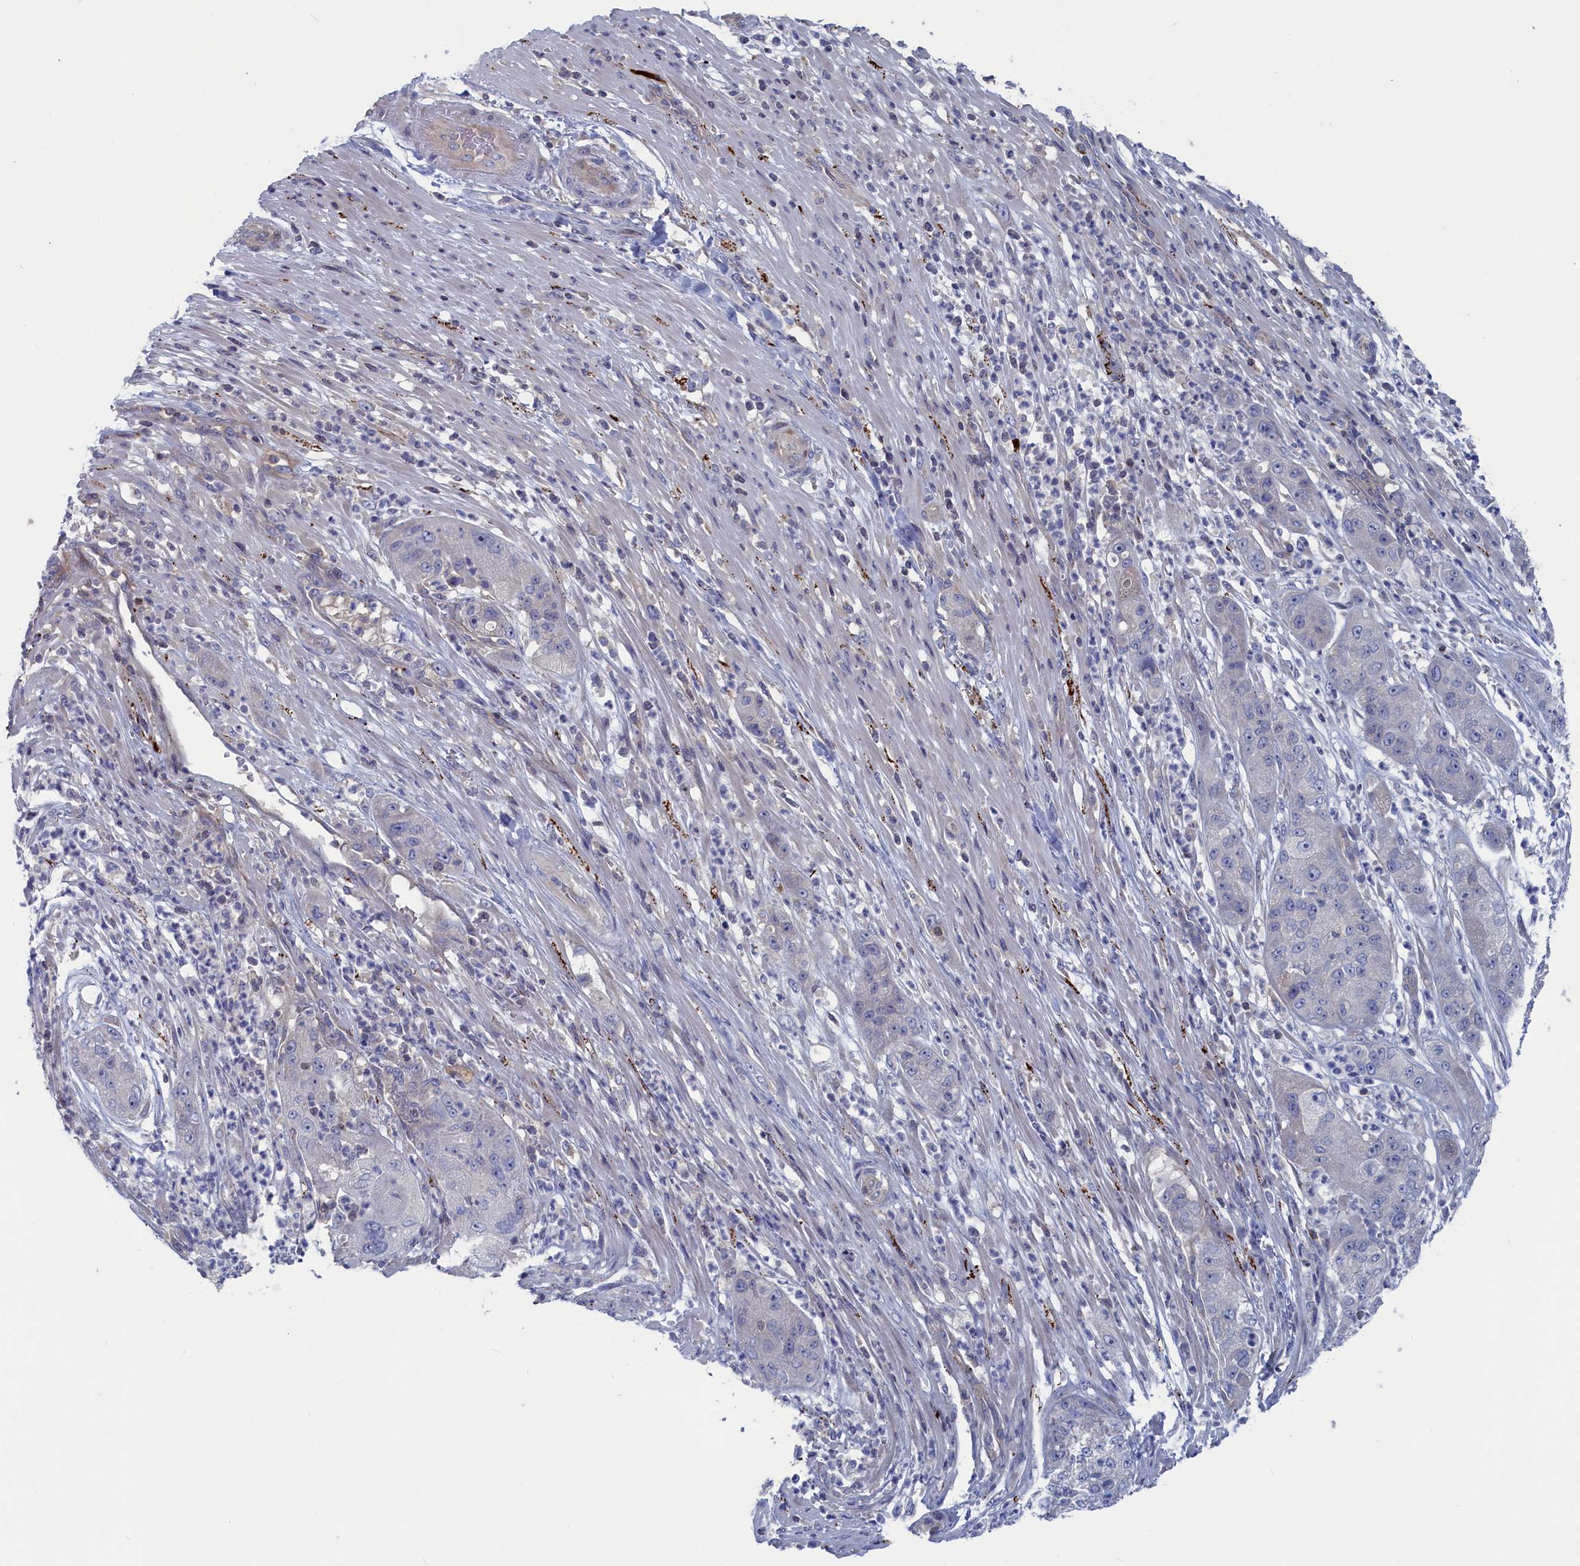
{"staining": {"intensity": "negative", "quantity": "none", "location": "none"}, "tissue": "pancreatic cancer", "cell_type": "Tumor cells", "image_type": "cancer", "snomed": [{"axis": "morphology", "description": "Adenocarcinoma, NOS"}, {"axis": "topography", "description": "Pancreas"}], "caption": "There is no significant positivity in tumor cells of pancreatic adenocarcinoma.", "gene": "CEND1", "patient": {"sex": "female", "age": 78}}